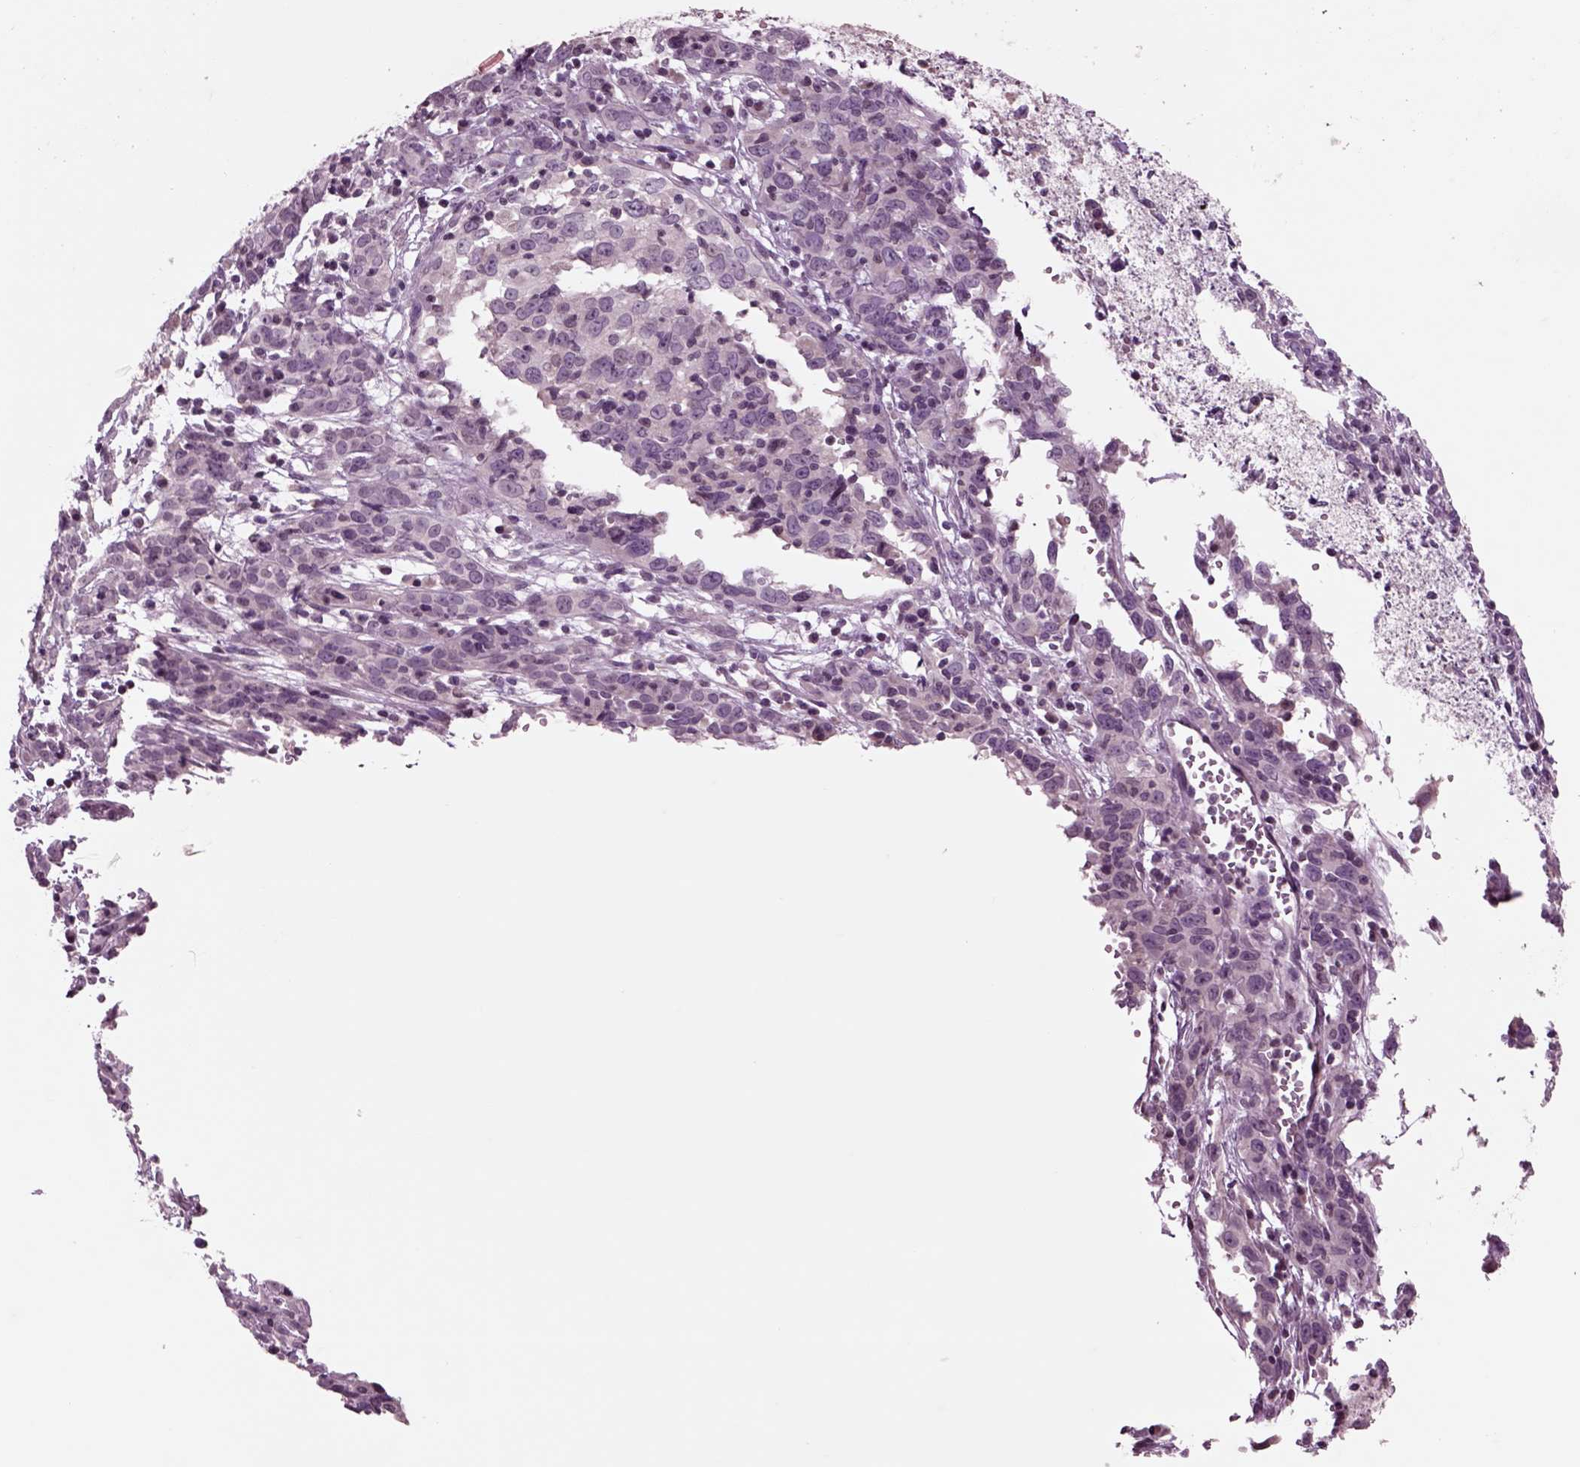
{"staining": {"intensity": "negative", "quantity": "none", "location": "none"}, "tissue": "cervical cancer", "cell_type": "Tumor cells", "image_type": "cancer", "snomed": [{"axis": "morphology", "description": "Adenocarcinoma, NOS"}, {"axis": "topography", "description": "Cervix"}], "caption": "Adenocarcinoma (cervical) stained for a protein using immunohistochemistry shows no positivity tumor cells.", "gene": "CHGB", "patient": {"sex": "female", "age": 40}}